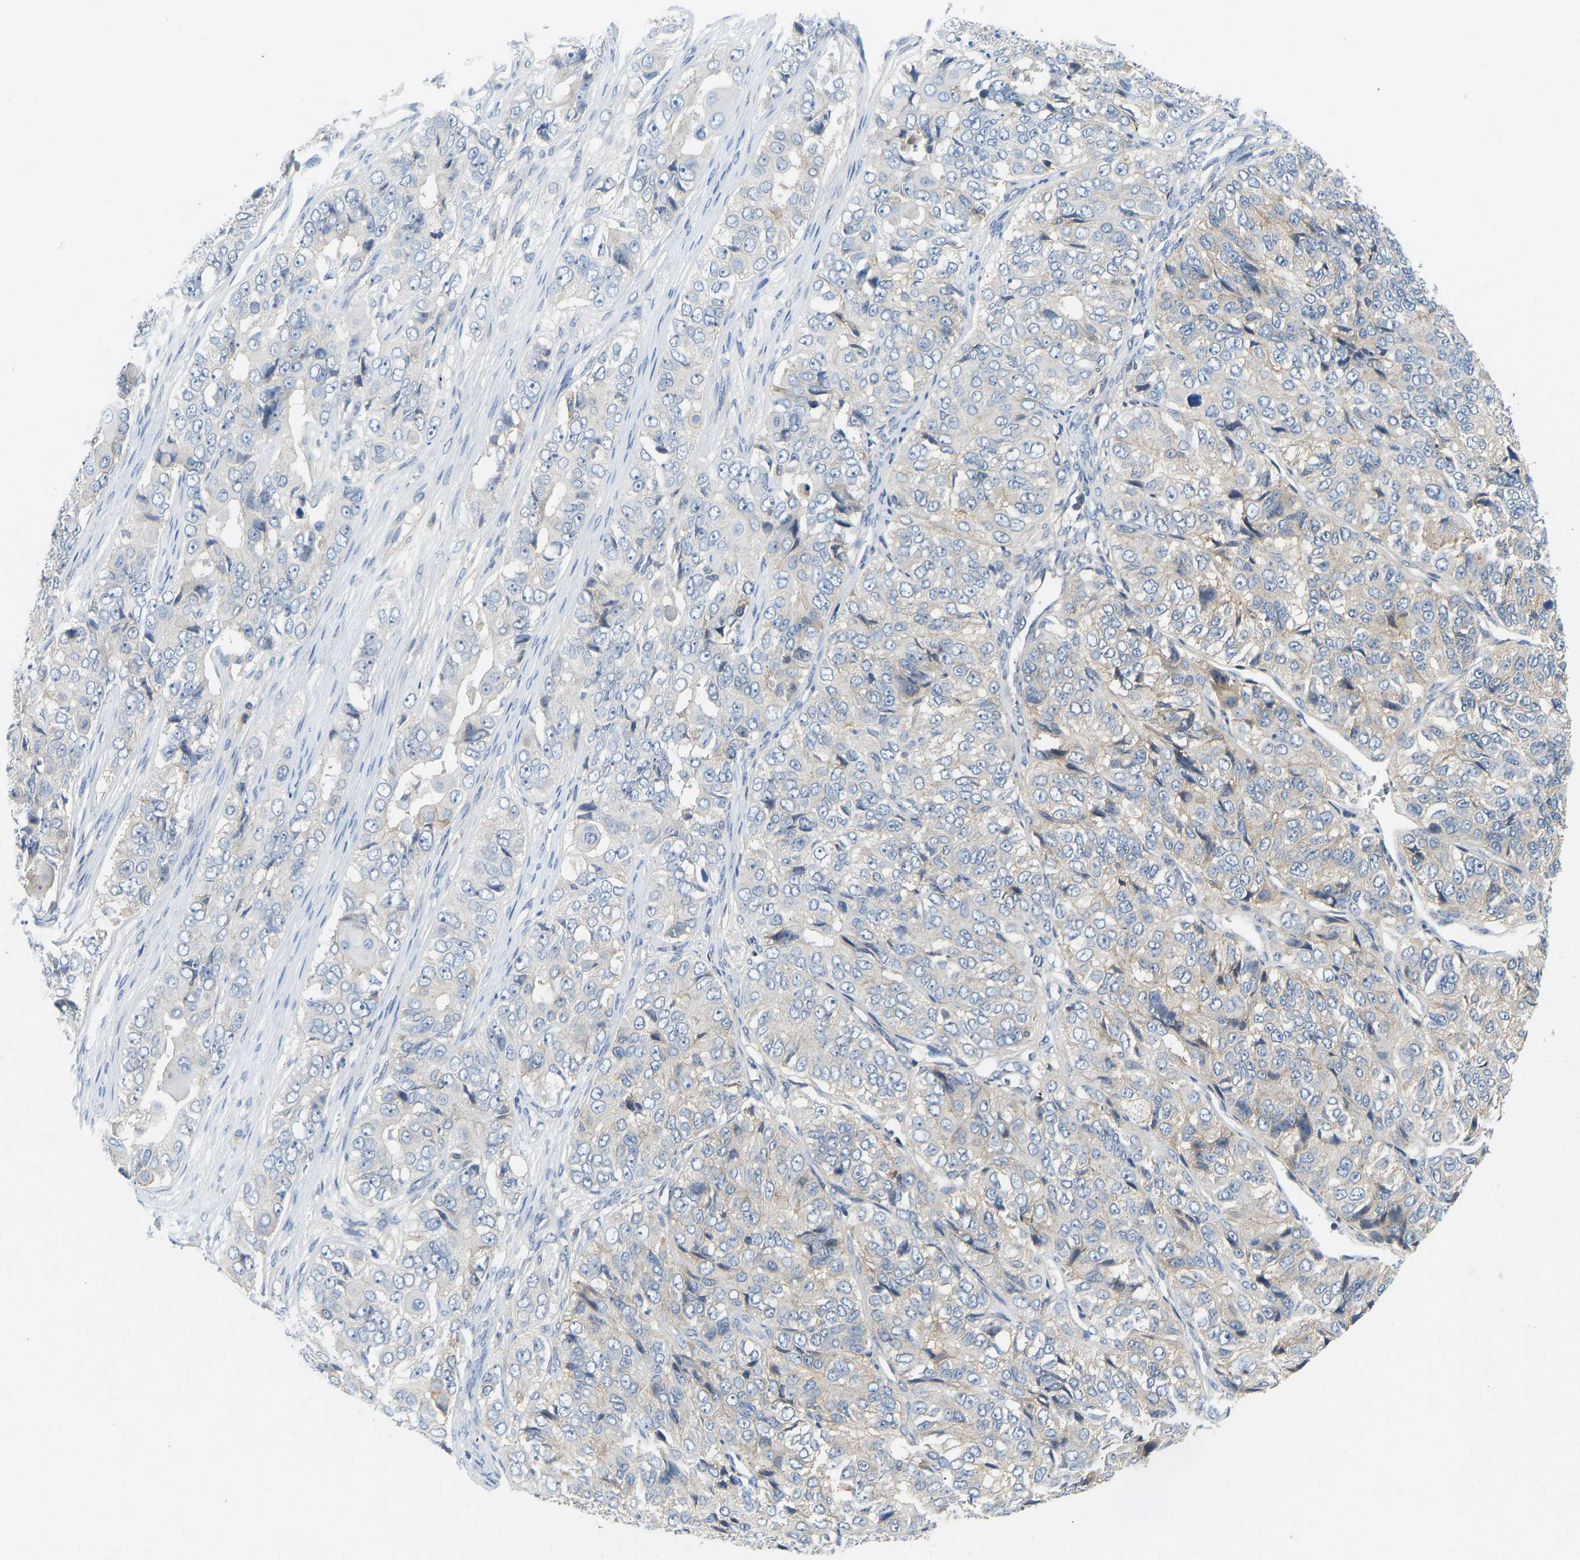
{"staining": {"intensity": "negative", "quantity": "none", "location": "none"}, "tissue": "ovarian cancer", "cell_type": "Tumor cells", "image_type": "cancer", "snomed": [{"axis": "morphology", "description": "Carcinoma, endometroid"}, {"axis": "topography", "description": "Ovary"}], "caption": "Immunohistochemistry histopathology image of ovarian endometroid carcinoma stained for a protein (brown), which exhibits no staining in tumor cells.", "gene": "NDRG3", "patient": {"sex": "female", "age": 51}}